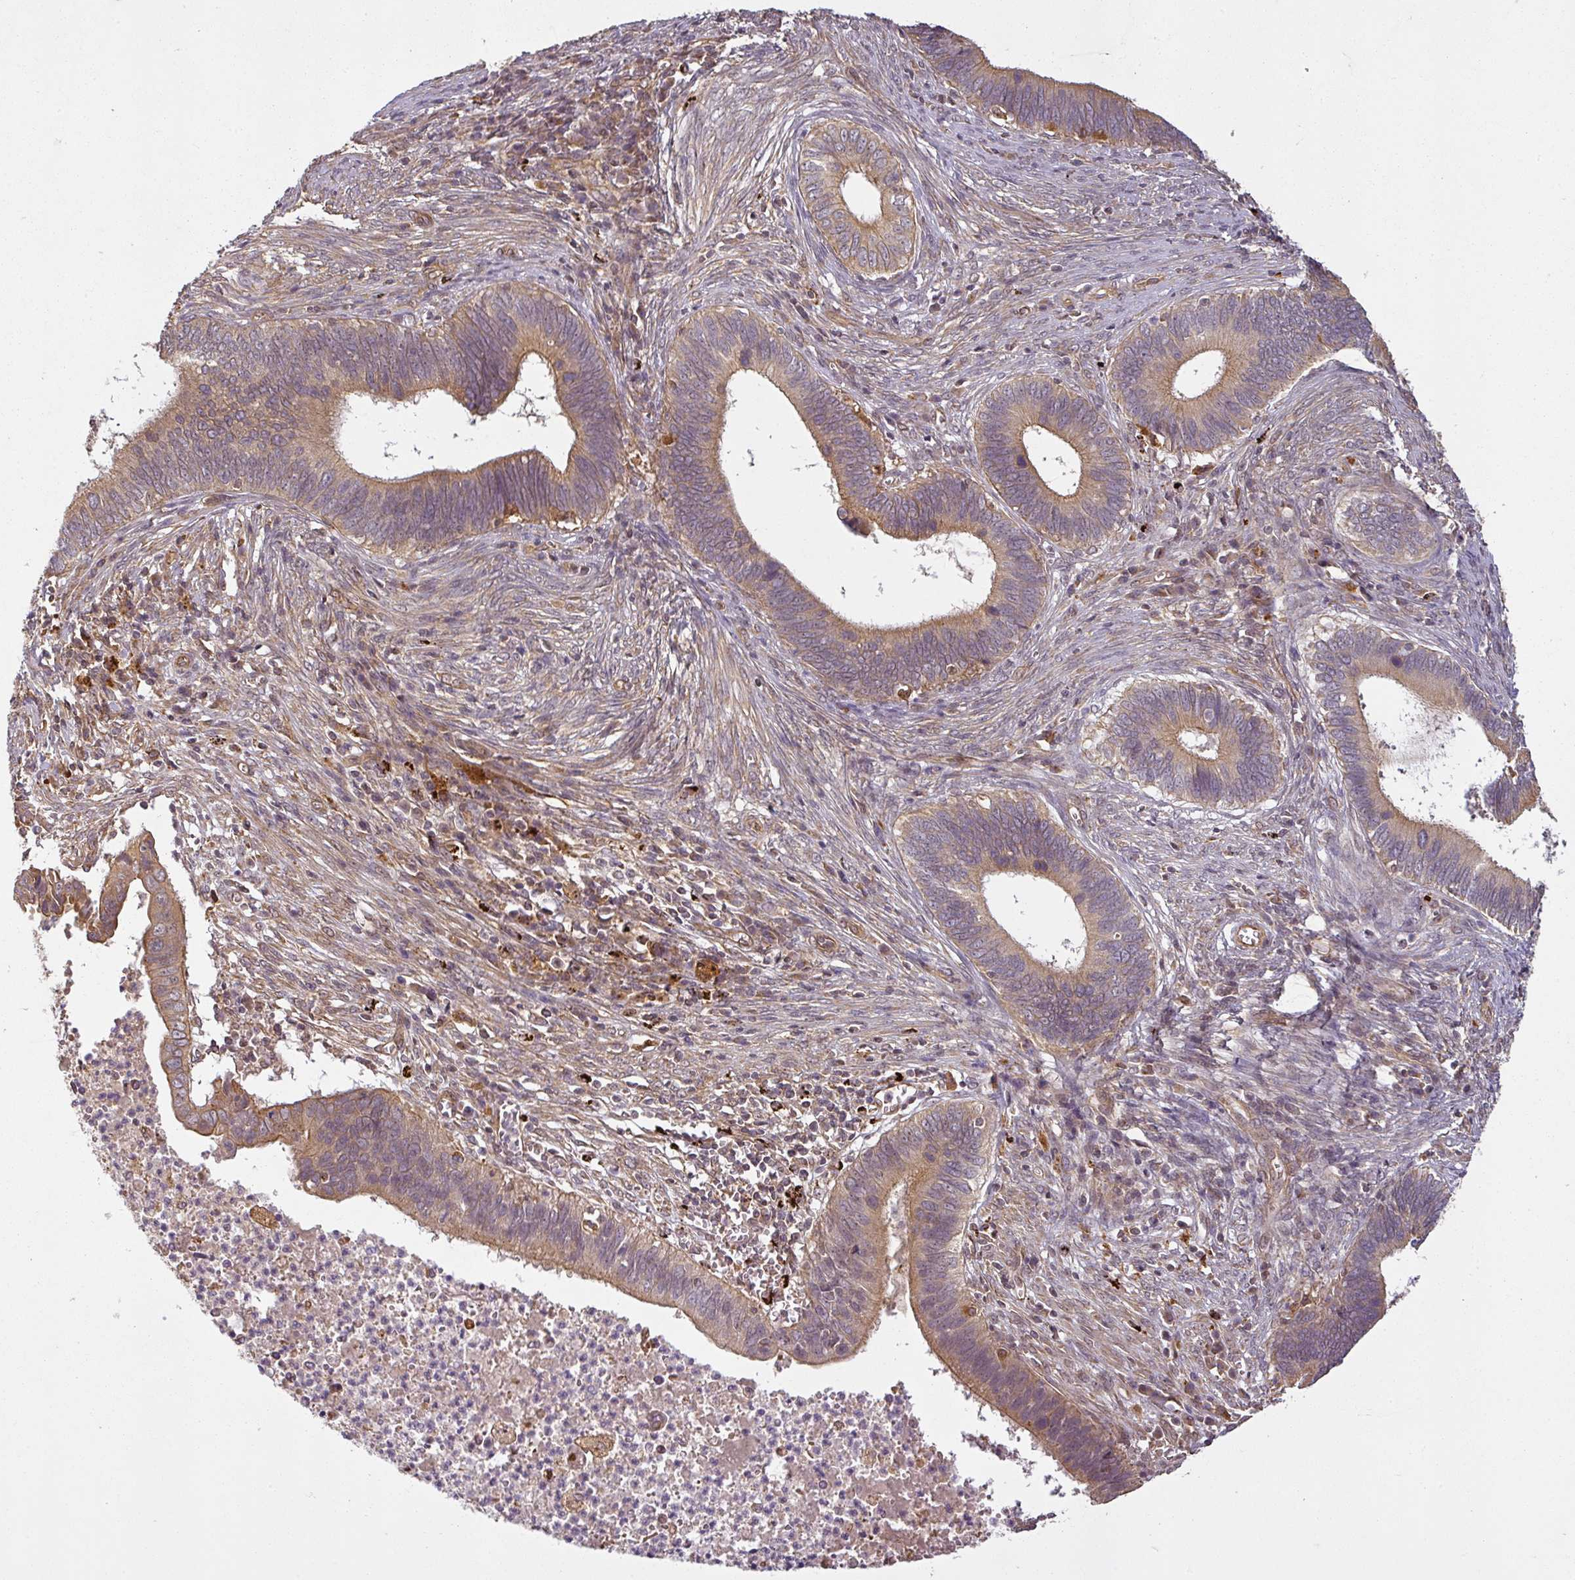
{"staining": {"intensity": "weak", "quantity": ">75%", "location": "cytoplasmic/membranous"}, "tissue": "cervical cancer", "cell_type": "Tumor cells", "image_type": "cancer", "snomed": [{"axis": "morphology", "description": "Adenocarcinoma, NOS"}, {"axis": "topography", "description": "Cervix"}], "caption": "Tumor cells show low levels of weak cytoplasmic/membranous staining in approximately >75% of cells in human adenocarcinoma (cervical).", "gene": "DIMT1", "patient": {"sex": "female", "age": 42}}